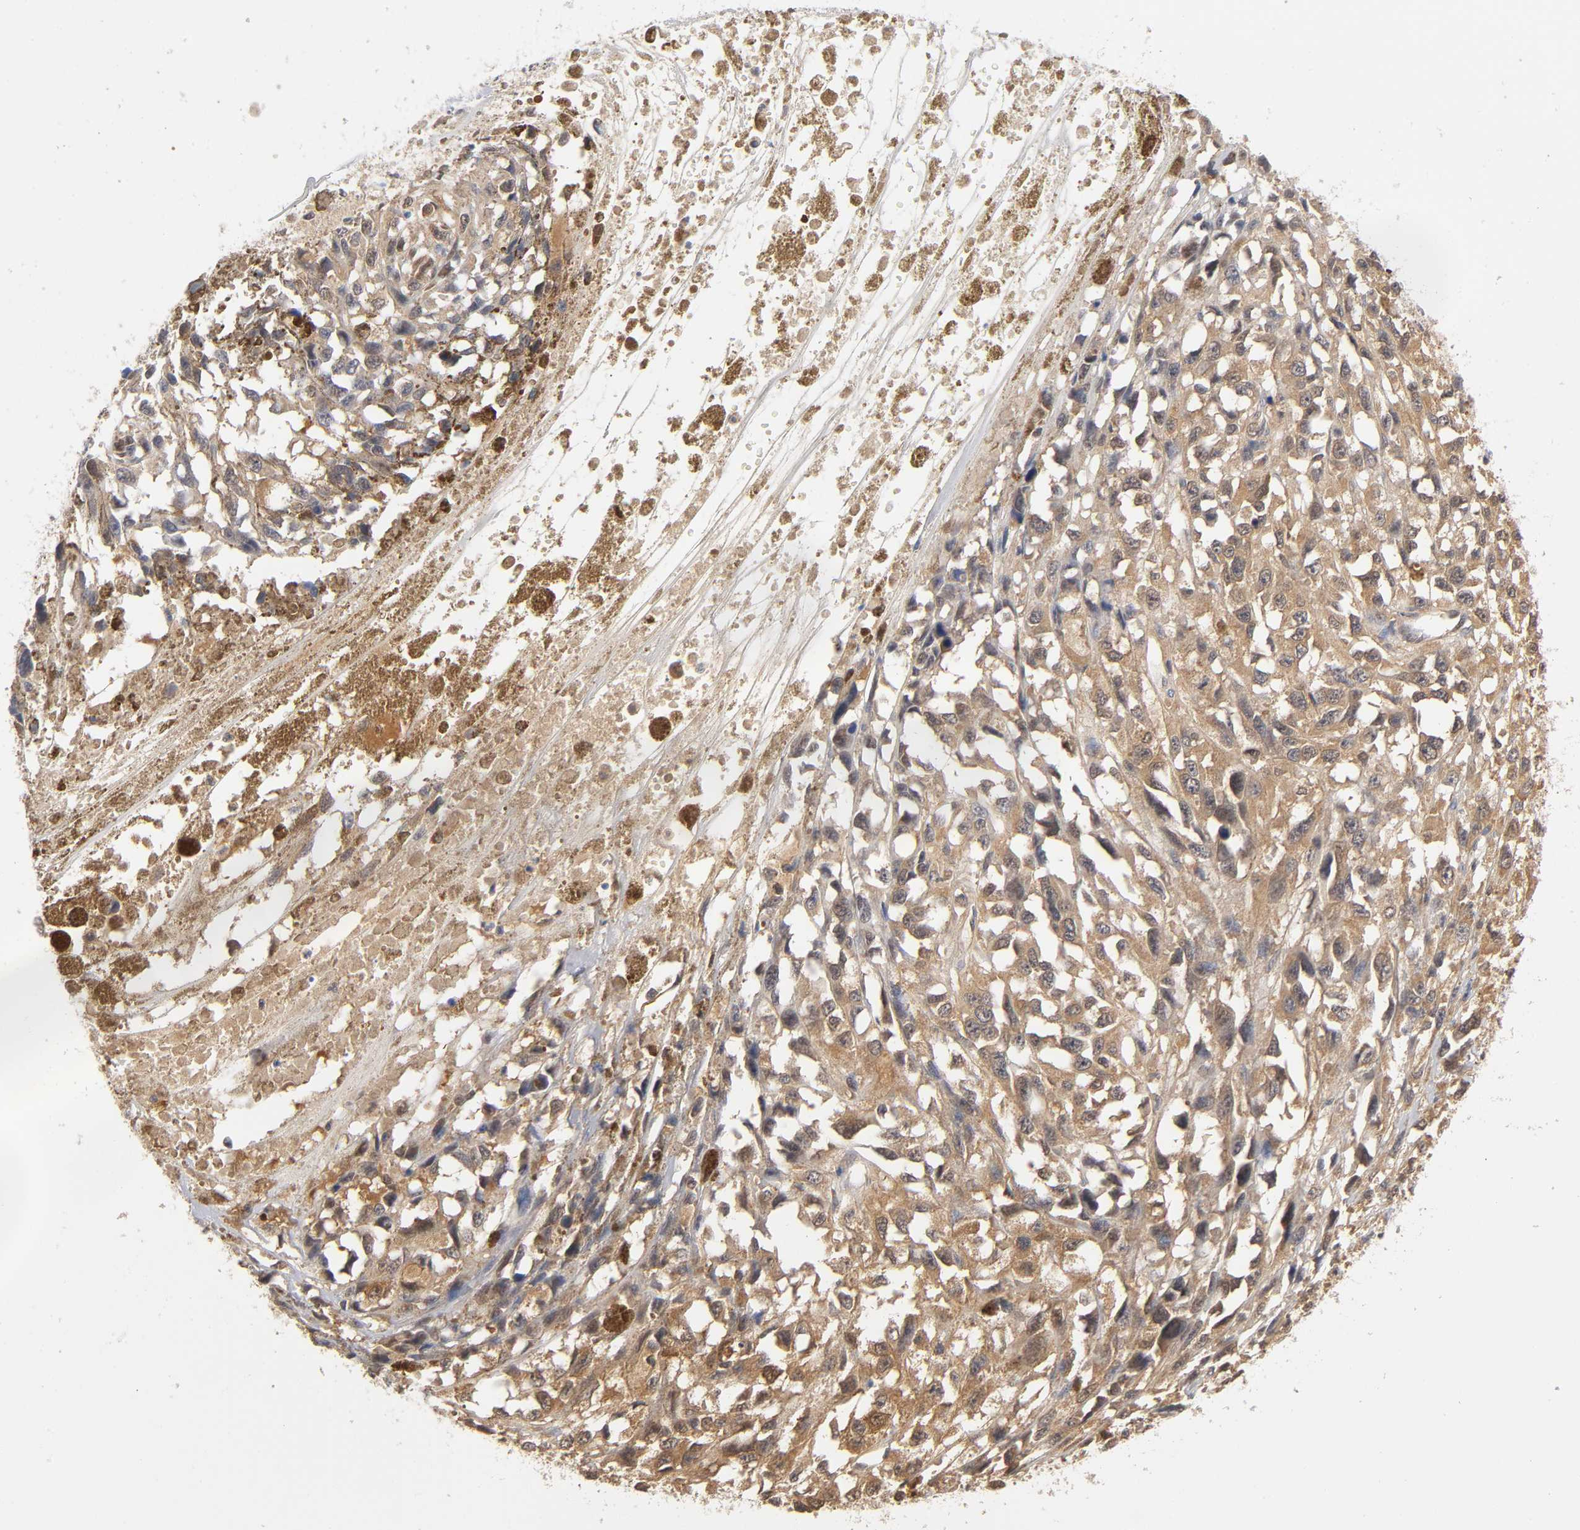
{"staining": {"intensity": "strong", "quantity": ">75%", "location": "cytoplasmic/membranous"}, "tissue": "melanoma", "cell_type": "Tumor cells", "image_type": "cancer", "snomed": [{"axis": "morphology", "description": "Malignant melanoma, Metastatic site"}, {"axis": "topography", "description": "Lymph node"}], "caption": "Immunohistochemistry staining of melanoma, which demonstrates high levels of strong cytoplasmic/membranous positivity in approximately >75% of tumor cells indicating strong cytoplasmic/membranous protein positivity. The staining was performed using DAB (brown) for protein detection and nuclei were counterstained in hematoxylin (blue).", "gene": "DFFB", "patient": {"sex": "male", "age": 59}}